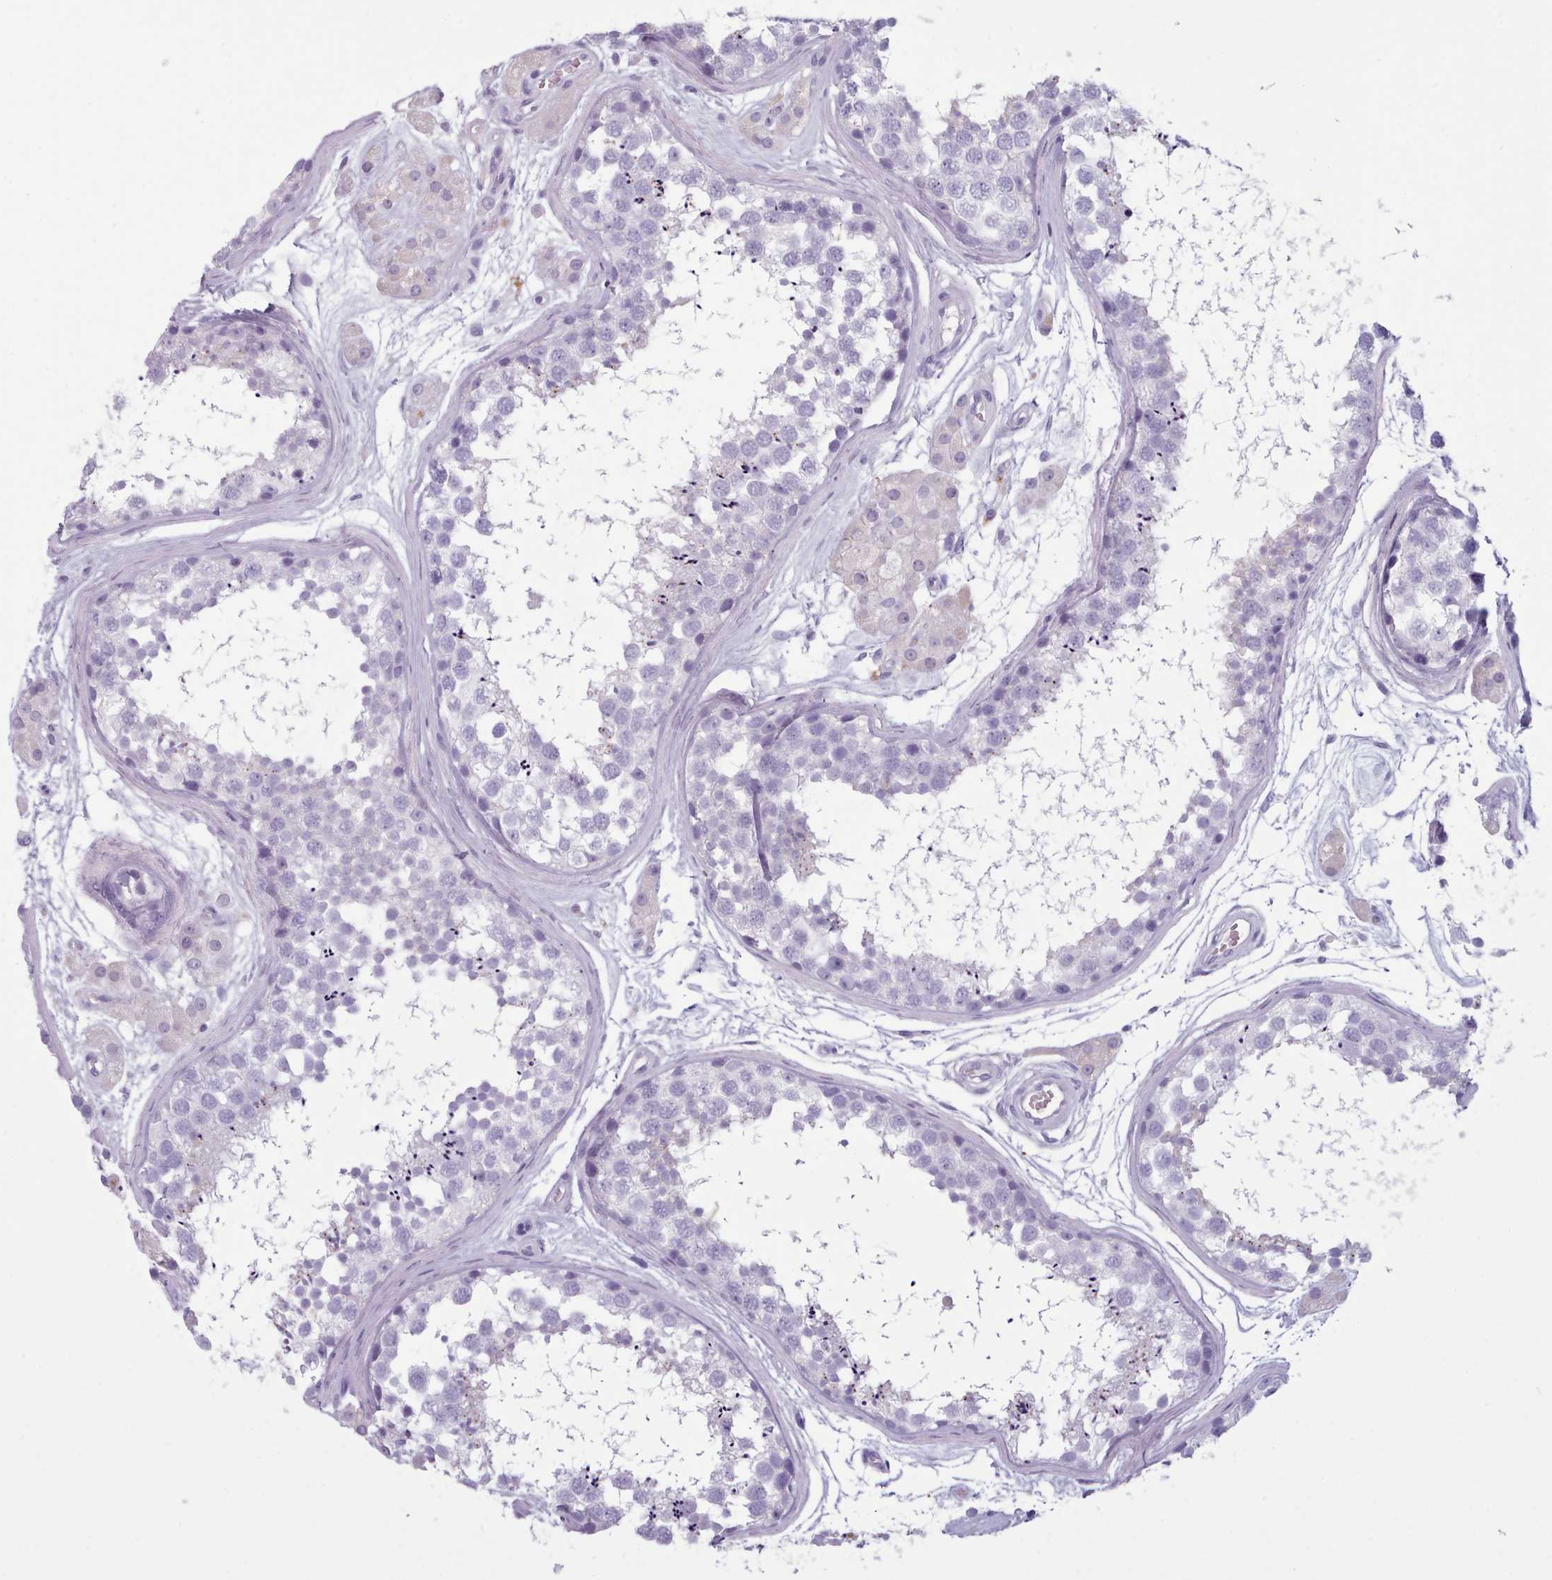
{"staining": {"intensity": "negative", "quantity": "none", "location": "none"}, "tissue": "testis", "cell_type": "Cells in seminiferous ducts", "image_type": "normal", "snomed": [{"axis": "morphology", "description": "Normal tissue, NOS"}, {"axis": "topography", "description": "Testis"}], "caption": "Cells in seminiferous ducts show no significant expression in unremarkable testis. Brightfield microscopy of IHC stained with DAB (3,3'-diaminobenzidine) (brown) and hematoxylin (blue), captured at high magnification.", "gene": "ZNF43", "patient": {"sex": "male", "age": 56}}